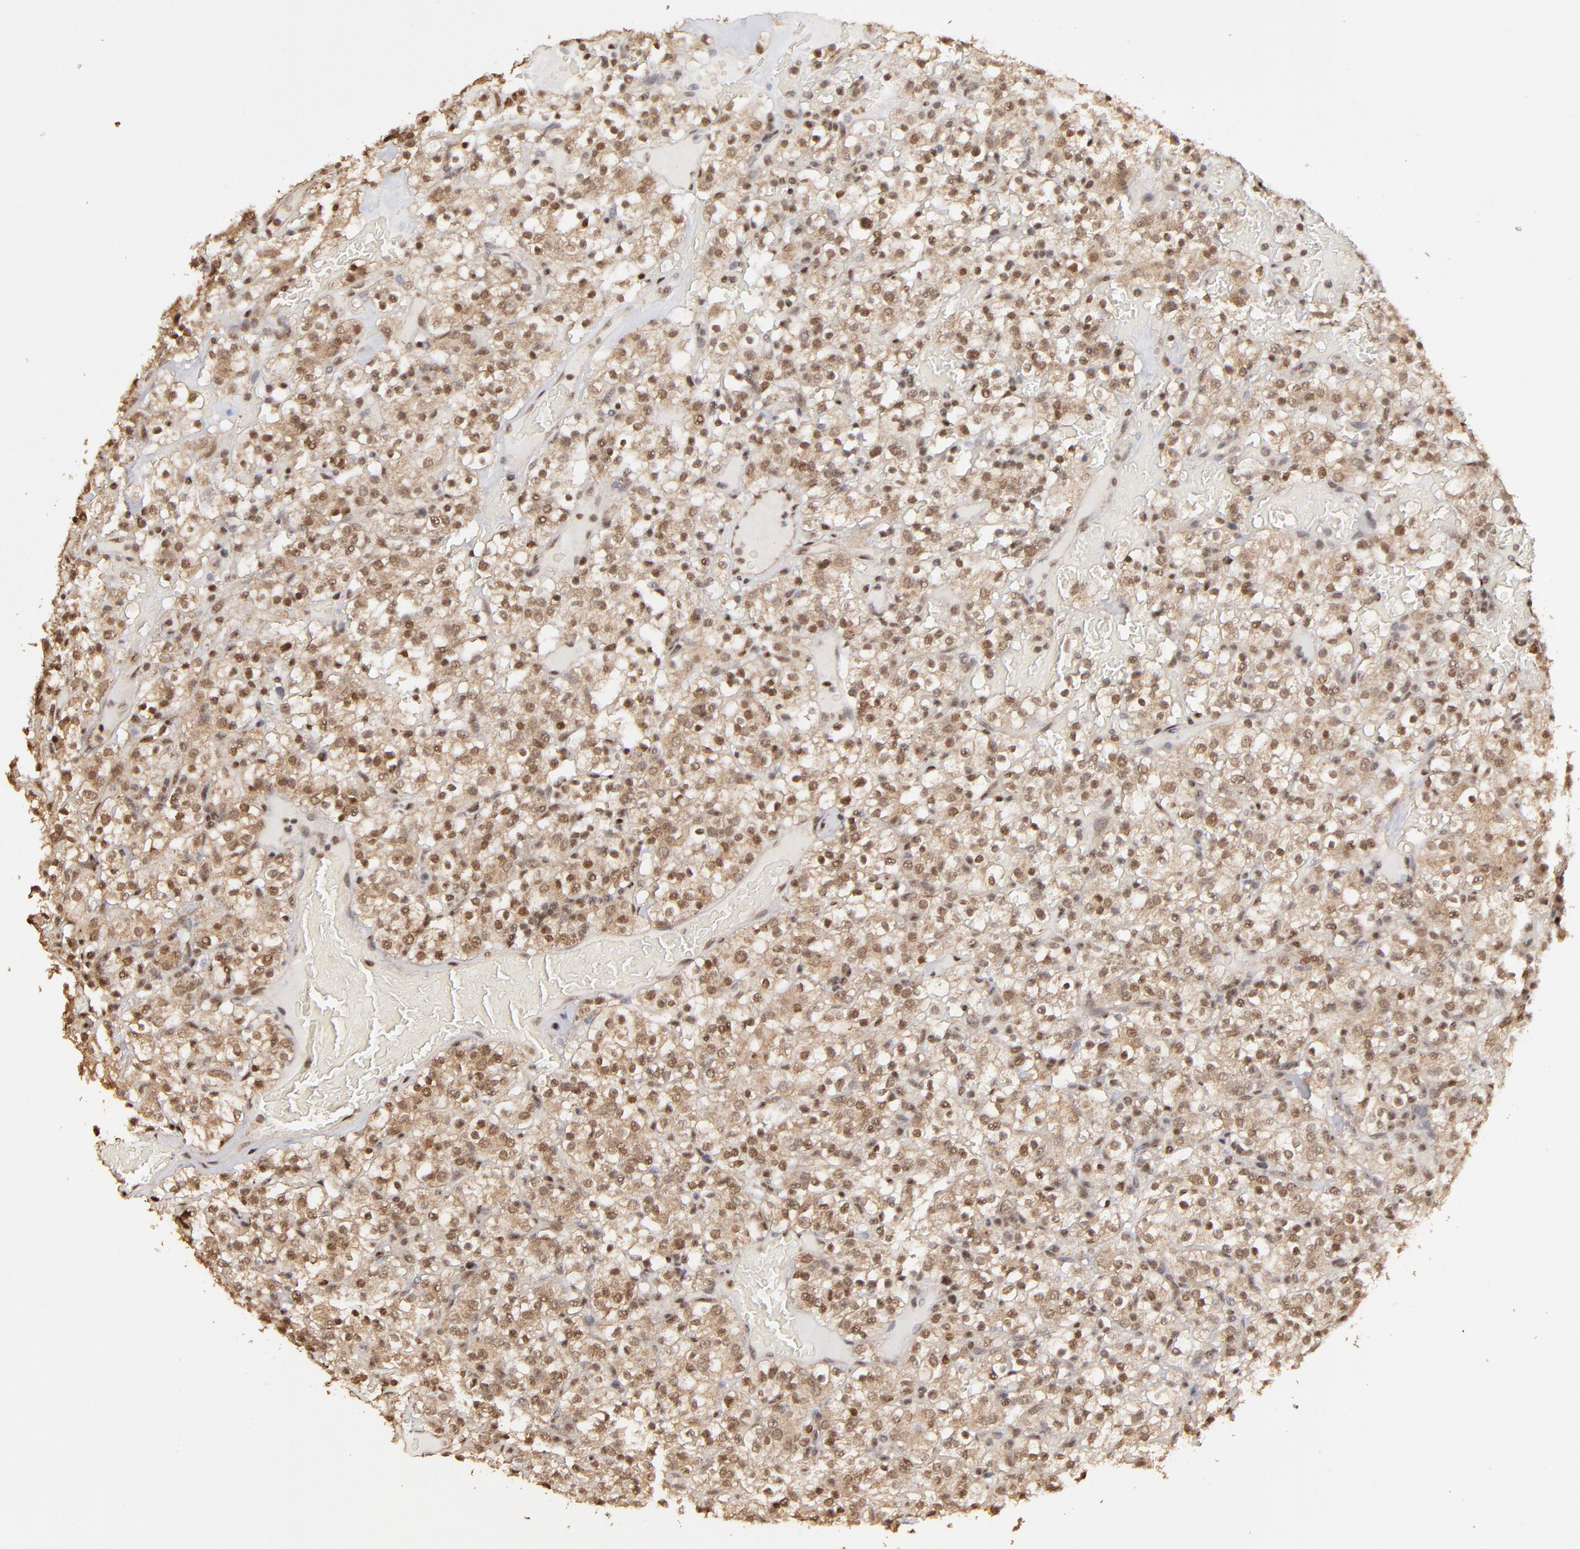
{"staining": {"intensity": "moderate", "quantity": ">75%", "location": "cytoplasmic/membranous,nuclear"}, "tissue": "renal cancer", "cell_type": "Tumor cells", "image_type": "cancer", "snomed": [{"axis": "morphology", "description": "Normal tissue, NOS"}, {"axis": "morphology", "description": "Adenocarcinoma, NOS"}, {"axis": "topography", "description": "Kidney"}], "caption": "An immunohistochemistry histopathology image of neoplastic tissue is shown. Protein staining in brown highlights moderate cytoplasmic/membranous and nuclear positivity in renal adenocarcinoma within tumor cells.", "gene": "ARNT", "patient": {"sex": "female", "age": 72}}